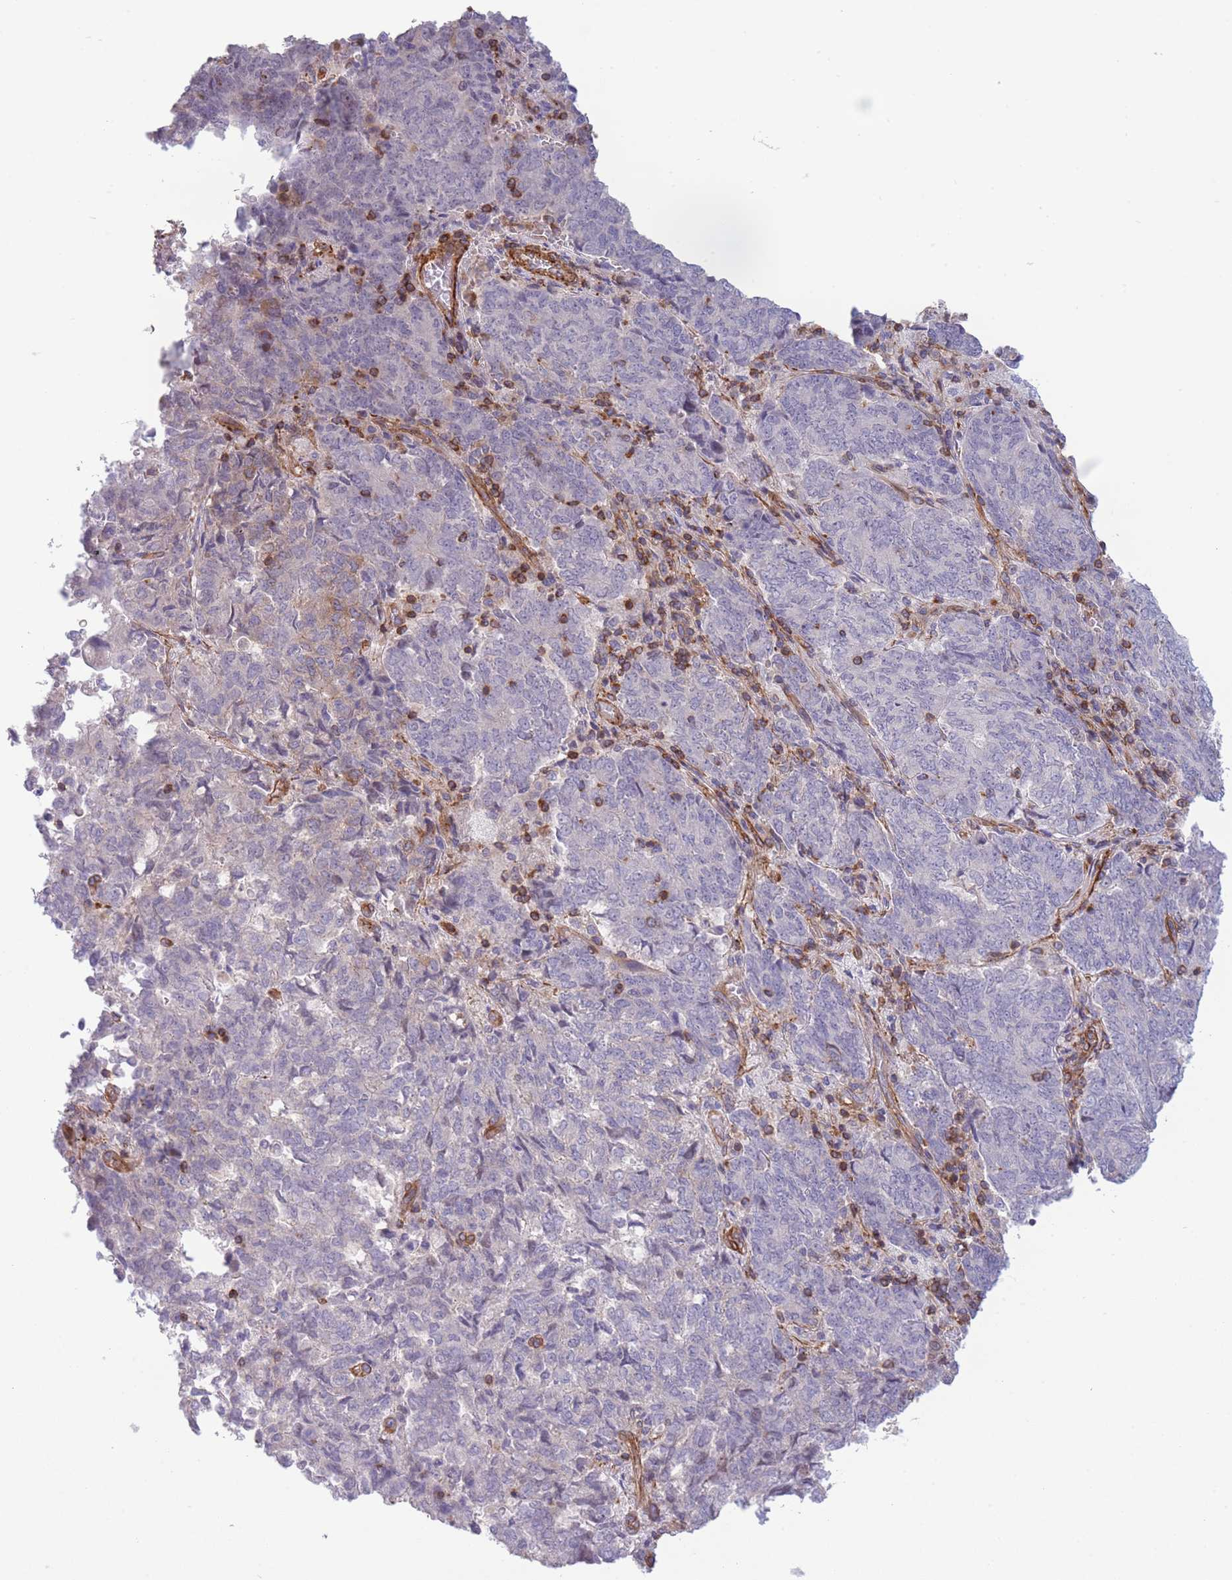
{"staining": {"intensity": "negative", "quantity": "none", "location": "none"}, "tissue": "endometrial cancer", "cell_type": "Tumor cells", "image_type": "cancer", "snomed": [{"axis": "morphology", "description": "Adenocarcinoma, NOS"}, {"axis": "topography", "description": "Endometrium"}], "caption": "Endometrial cancer was stained to show a protein in brown. There is no significant staining in tumor cells. (DAB (3,3'-diaminobenzidine) immunohistochemistry with hematoxylin counter stain).", "gene": "CDC25B", "patient": {"sex": "female", "age": 80}}